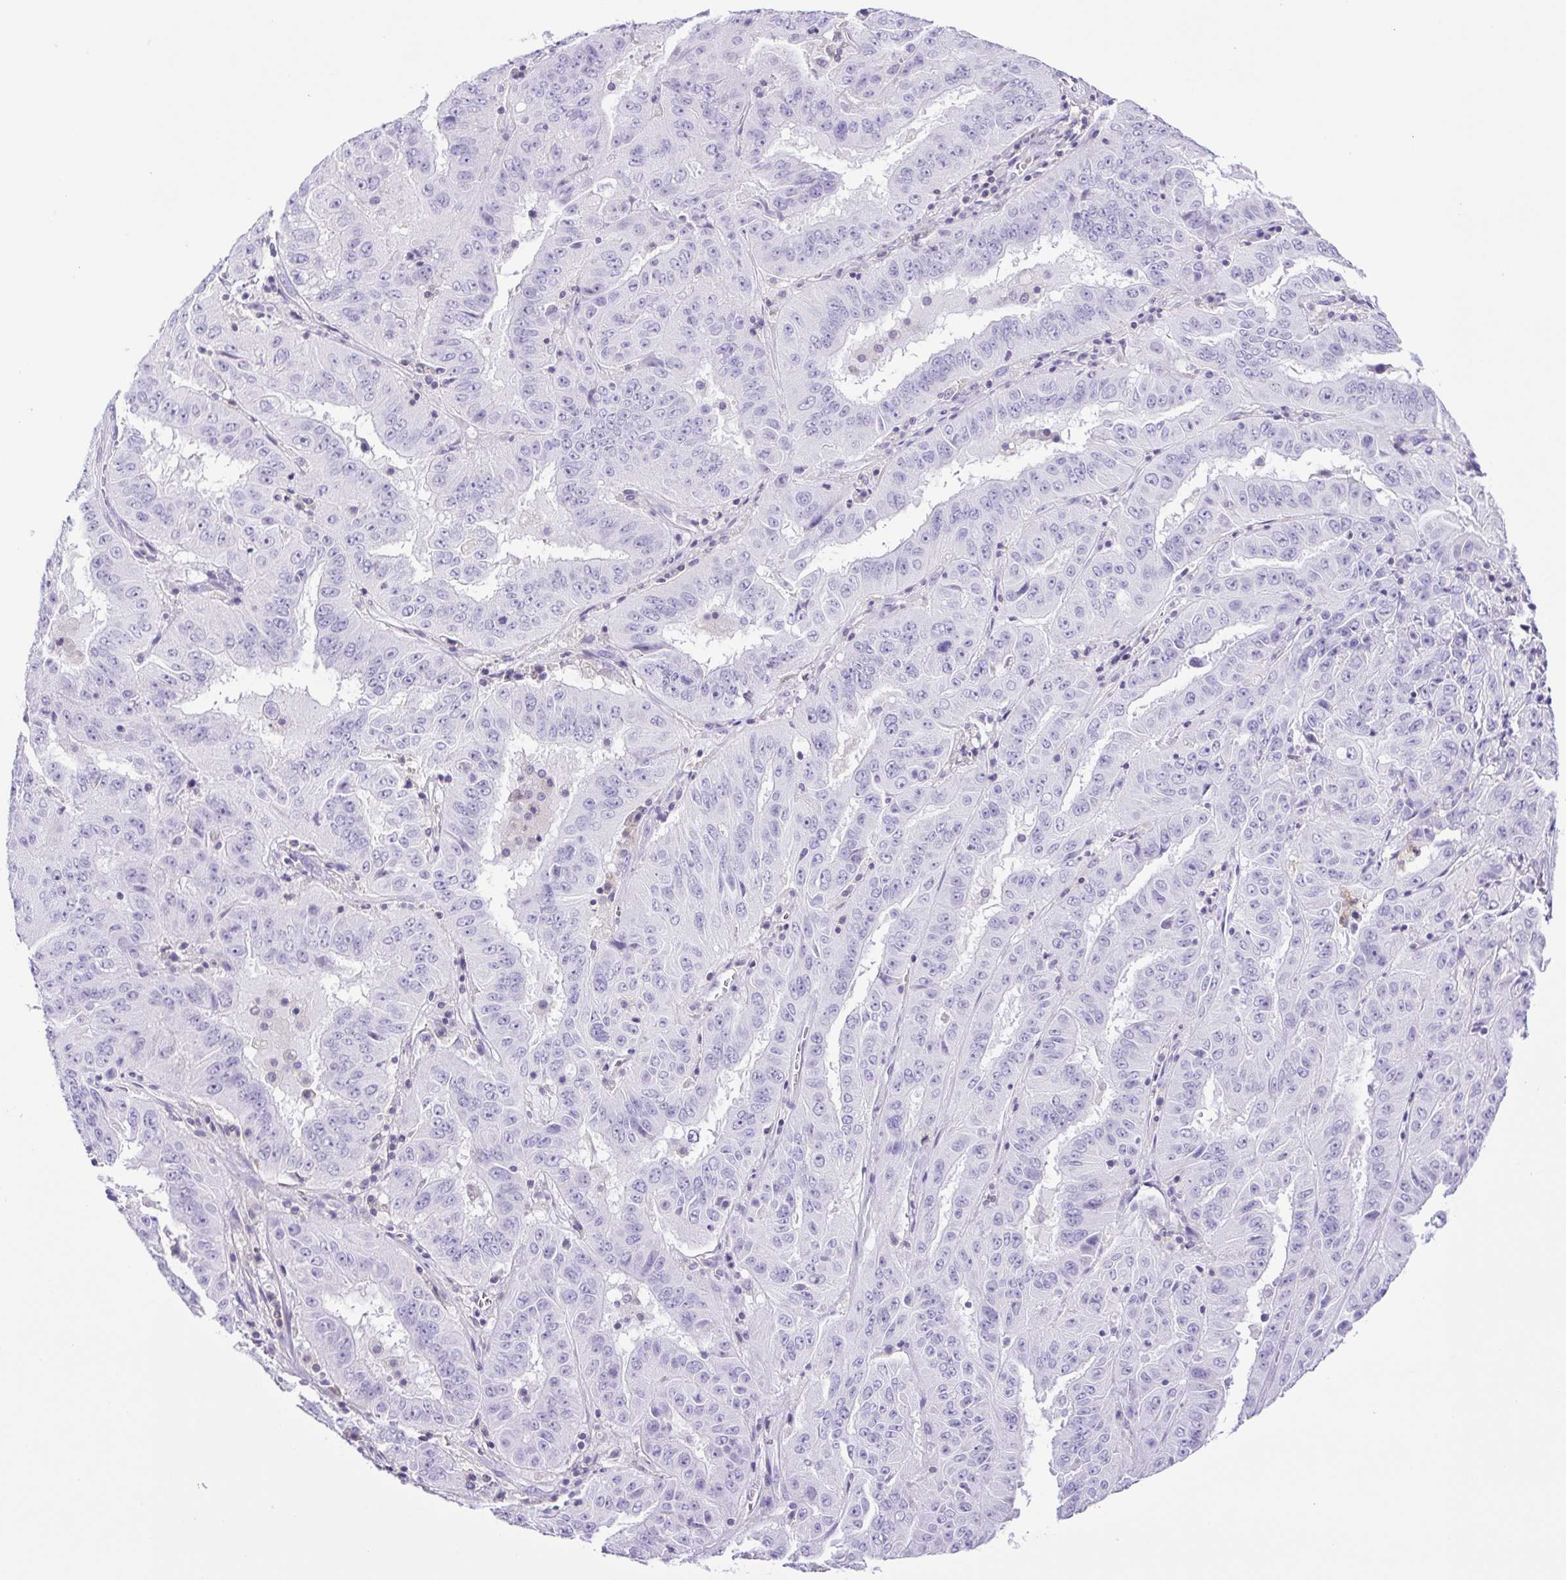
{"staining": {"intensity": "negative", "quantity": "none", "location": "none"}, "tissue": "pancreatic cancer", "cell_type": "Tumor cells", "image_type": "cancer", "snomed": [{"axis": "morphology", "description": "Adenocarcinoma, NOS"}, {"axis": "topography", "description": "Pancreas"}], "caption": "There is no significant positivity in tumor cells of pancreatic adenocarcinoma. (Stains: DAB (3,3'-diaminobenzidine) immunohistochemistry with hematoxylin counter stain, Microscopy: brightfield microscopy at high magnification).", "gene": "SYNPR", "patient": {"sex": "male", "age": 63}}